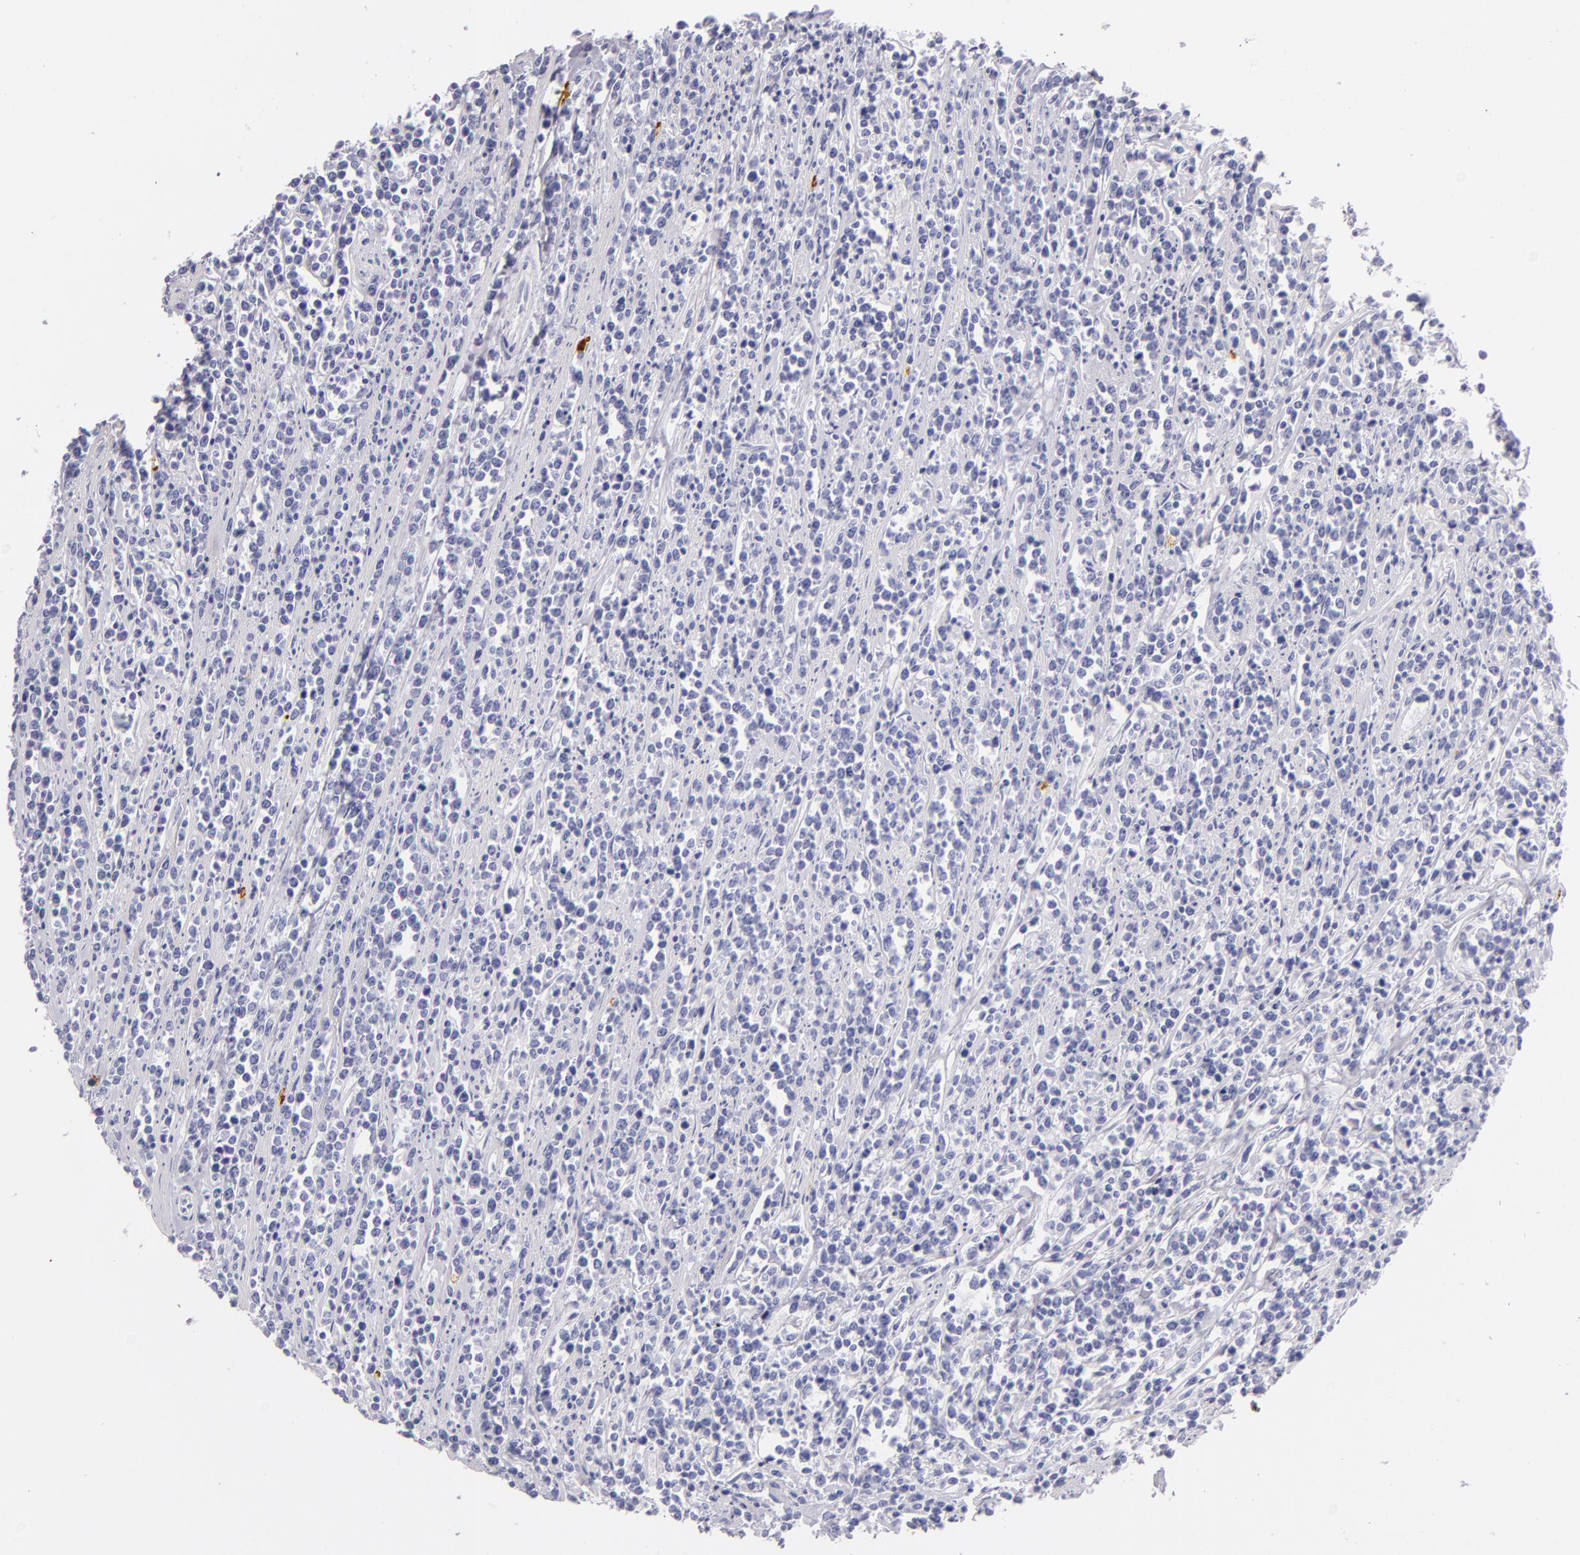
{"staining": {"intensity": "negative", "quantity": "none", "location": "none"}, "tissue": "lymphoma", "cell_type": "Tumor cells", "image_type": "cancer", "snomed": [{"axis": "morphology", "description": "Malignant lymphoma, non-Hodgkin's type, High grade"}, {"axis": "topography", "description": "Small intestine"}, {"axis": "topography", "description": "Colon"}], "caption": "IHC histopathology image of human high-grade malignant lymphoma, non-Hodgkin's type stained for a protein (brown), which reveals no positivity in tumor cells.", "gene": "TPSD1", "patient": {"sex": "male", "age": 8}}